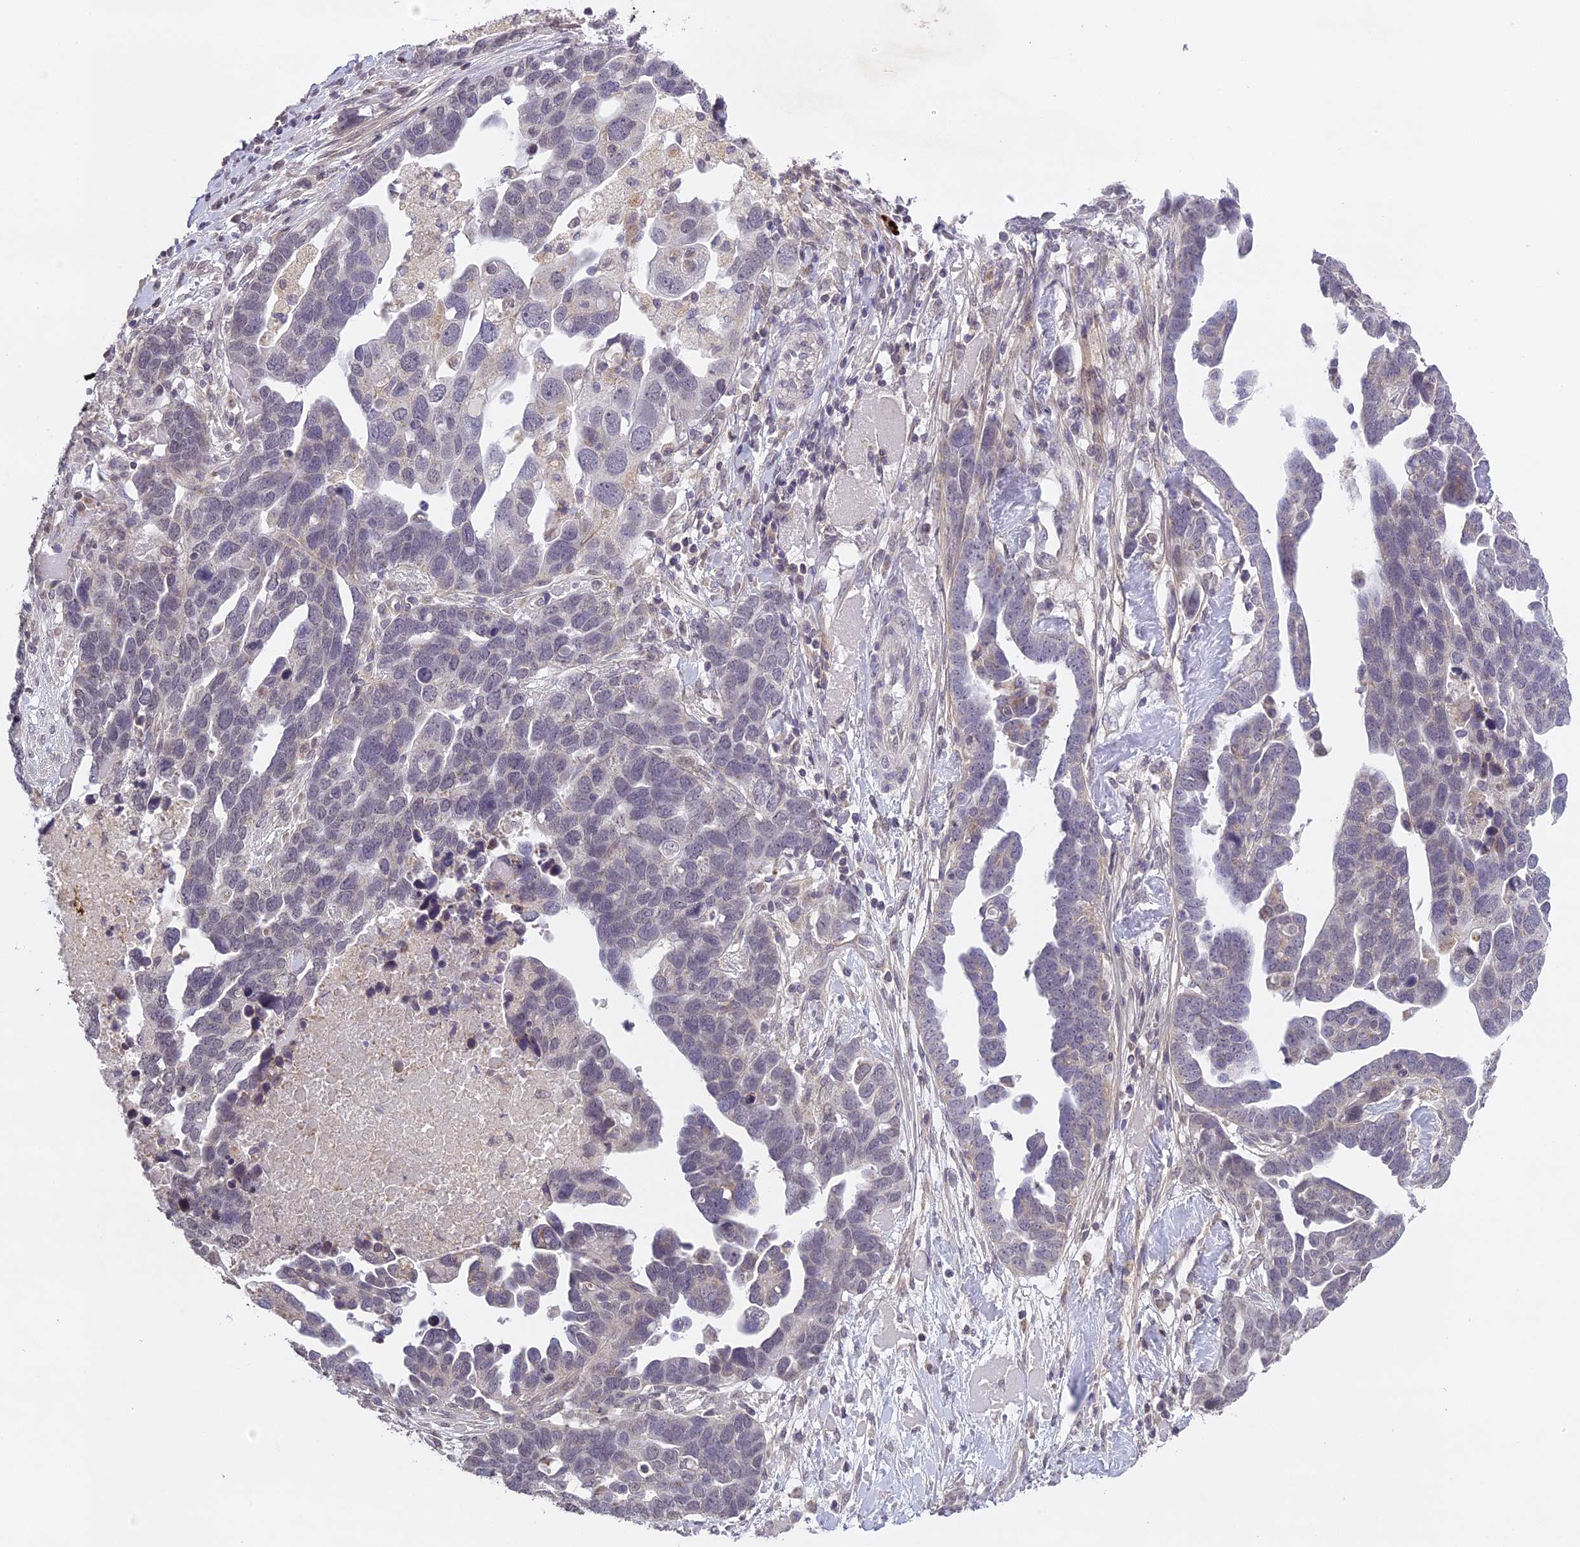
{"staining": {"intensity": "negative", "quantity": "none", "location": "none"}, "tissue": "ovarian cancer", "cell_type": "Tumor cells", "image_type": "cancer", "snomed": [{"axis": "morphology", "description": "Cystadenocarcinoma, serous, NOS"}, {"axis": "topography", "description": "Ovary"}], "caption": "Immunohistochemistry (IHC) micrograph of human serous cystadenocarcinoma (ovarian) stained for a protein (brown), which reveals no staining in tumor cells.", "gene": "ERG28", "patient": {"sex": "female", "age": 54}}